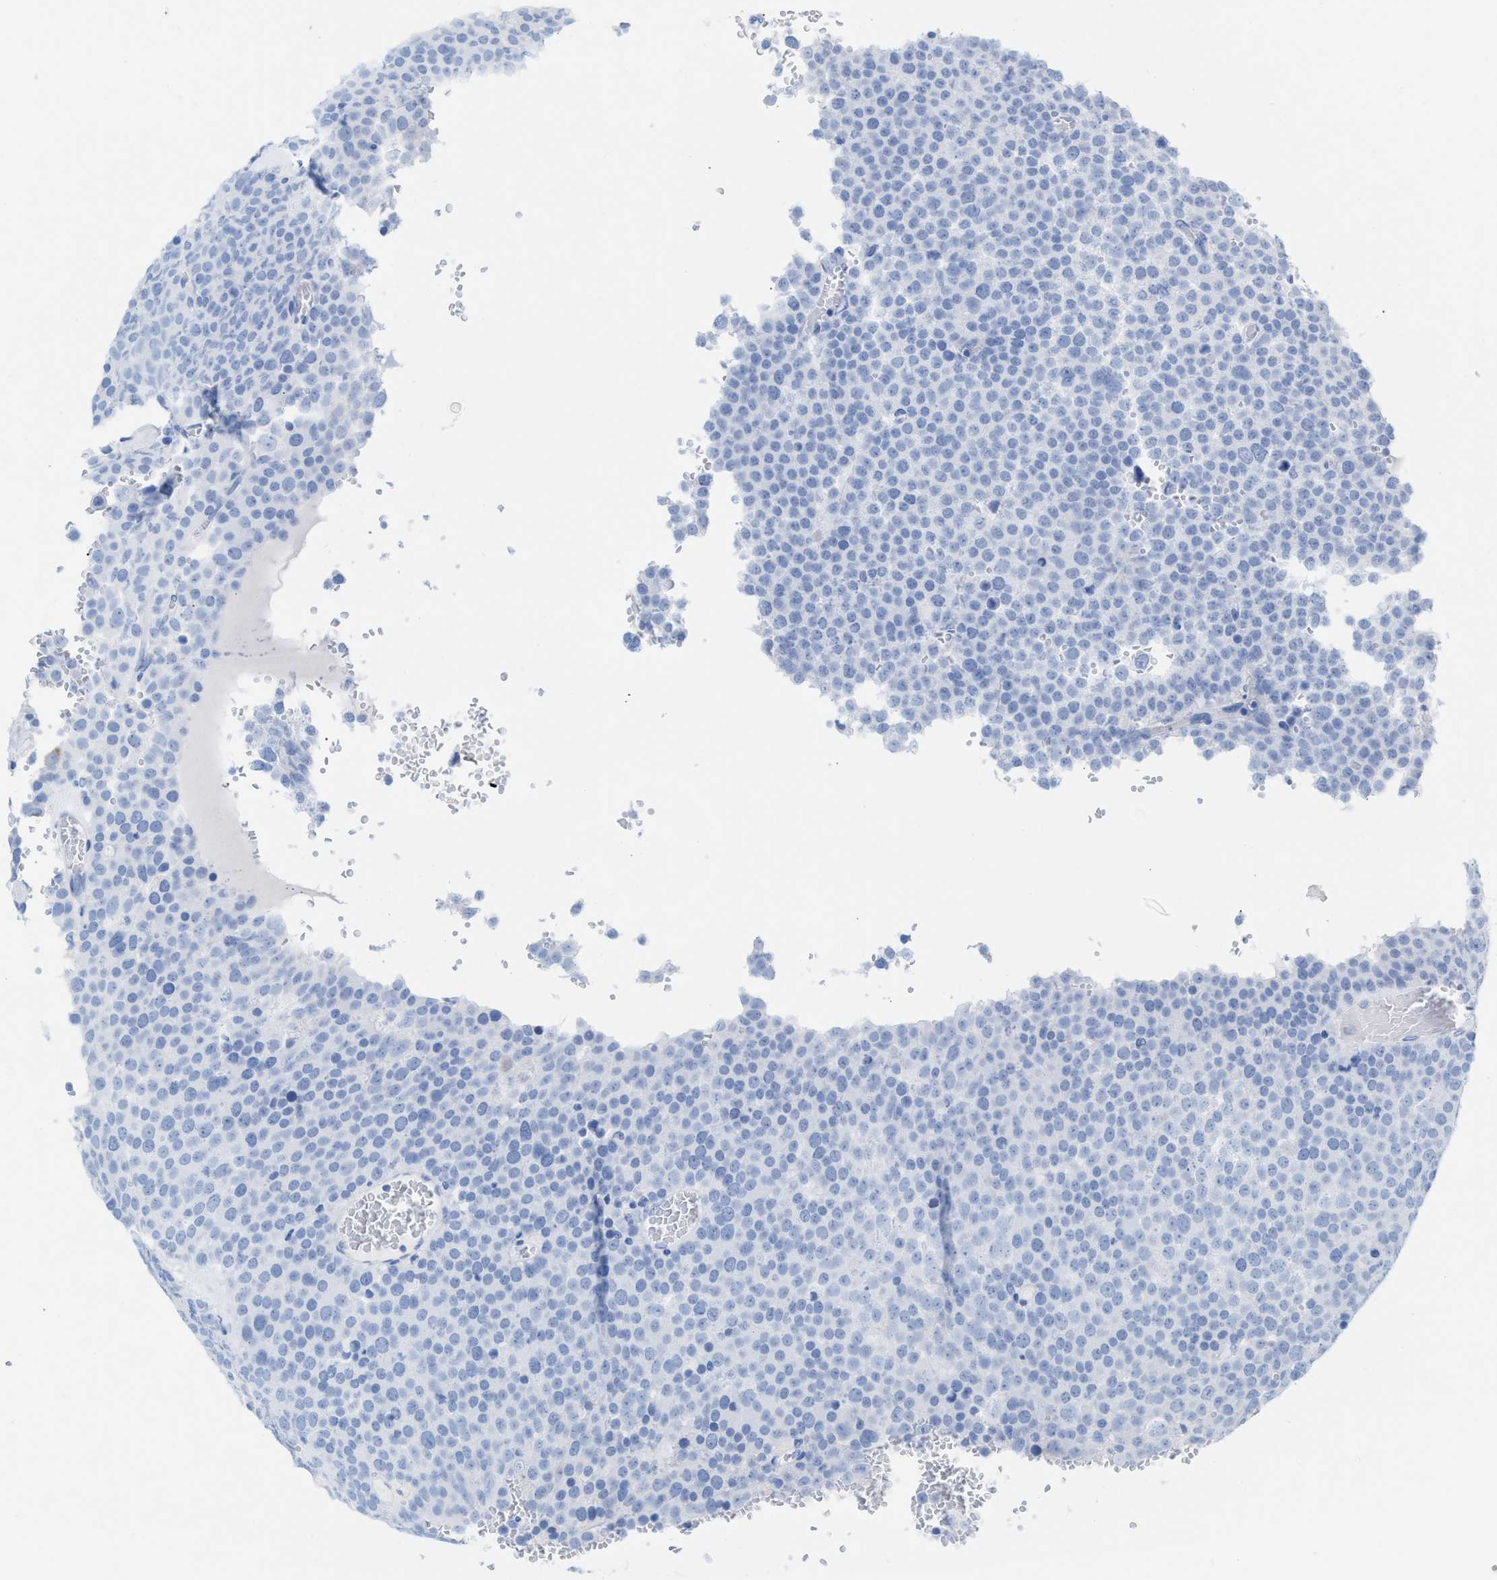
{"staining": {"intensity": "negative", "quantity": "none", "location": "none"}, "tissue": "testis cancer", "cell_type": "Tumor cells", "image_type": "cancer", "snomed": [{"axis": "morphology", "description": "Seminoma, NOS"}, {"axis": "topography", "description": "Testis"}], "caption": "IHC photomicrograph of neoplastic tissue: human seminoma (testis) stained with DAB (3,3'-diaminobenzidine) reveals no significant protein staining in tumor cells.", "gene": "CPA1", "patient": {"sex": "male", "age": 71}}